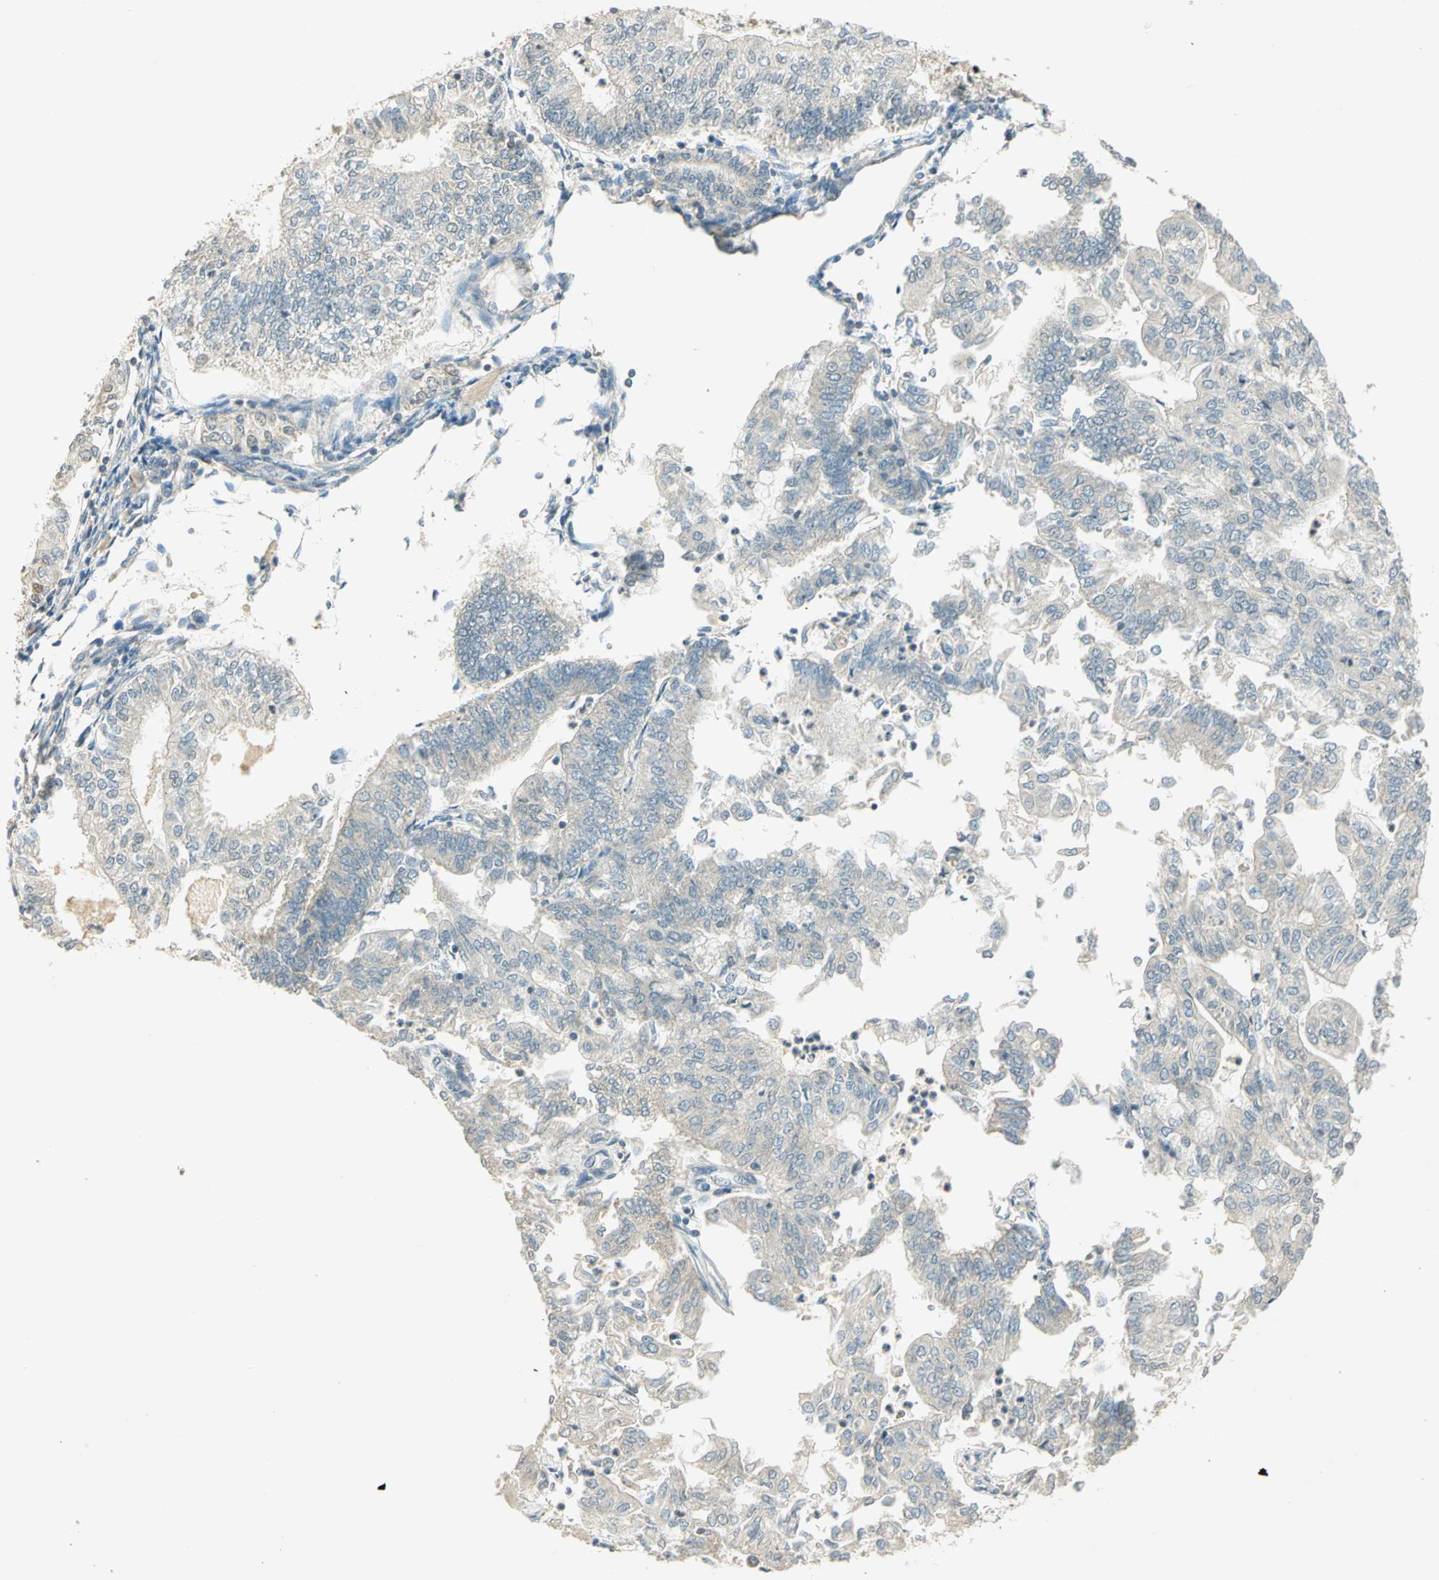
{"staining": {"intensity": "negative", "quantity": "none", "location": "none"}, "tissue": "endometrial cancer", "cell_type": "Tumor cells", "image_type": "cancer", "snomed": [{"axis": "morphology", "description": "Adenocarcinoma, NOS"}, {"axis": "topography", "description": "Endometrium"}], "caption": "Tumor cells are negative for brown protein staining in endometrial cancer (adenocarcinoma).", "gene": "BIRC2", "patient": {"sex": "female", "age": 59}}